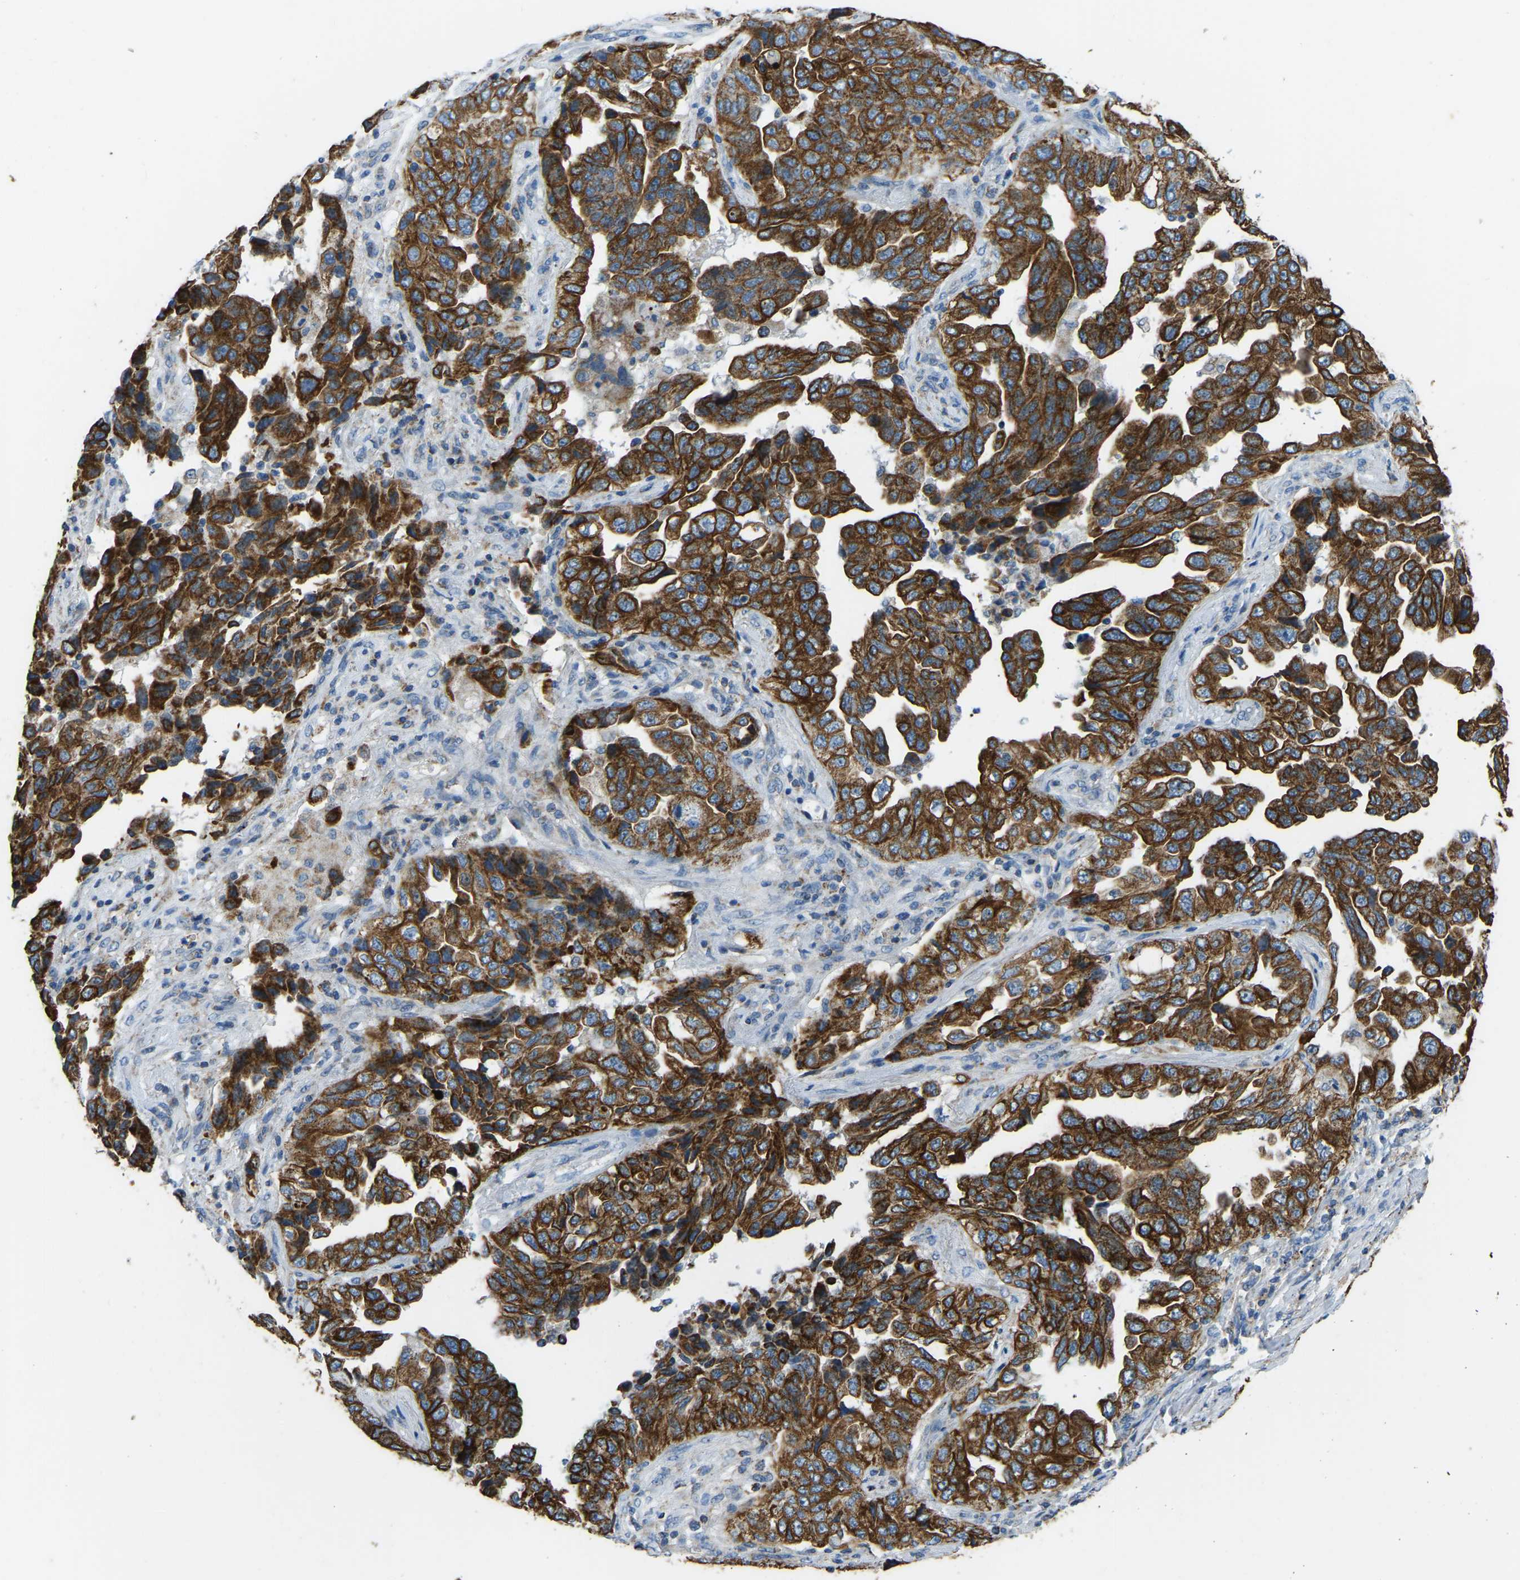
{"staining": {"intensity": "strong", "quantity": ">75%", "location": "cytoplasmic/membranous"}, "tissue": "lung cancer", "cell_type": "Tumor cells", "image_type": "cancer", "snomed": [{"axis": "morphology", "description": "Adenocarcinoma, NOS"}, {"axis": "topography", "description": "Lung"}], "caption": "Lung cancer (adenocarcinoma) tissue reveals strong cytoplasmic/membranous staining in about >75% of tumor cells", "gene": "ZNF200", "patient": {"sex": "female", "age": 51}}